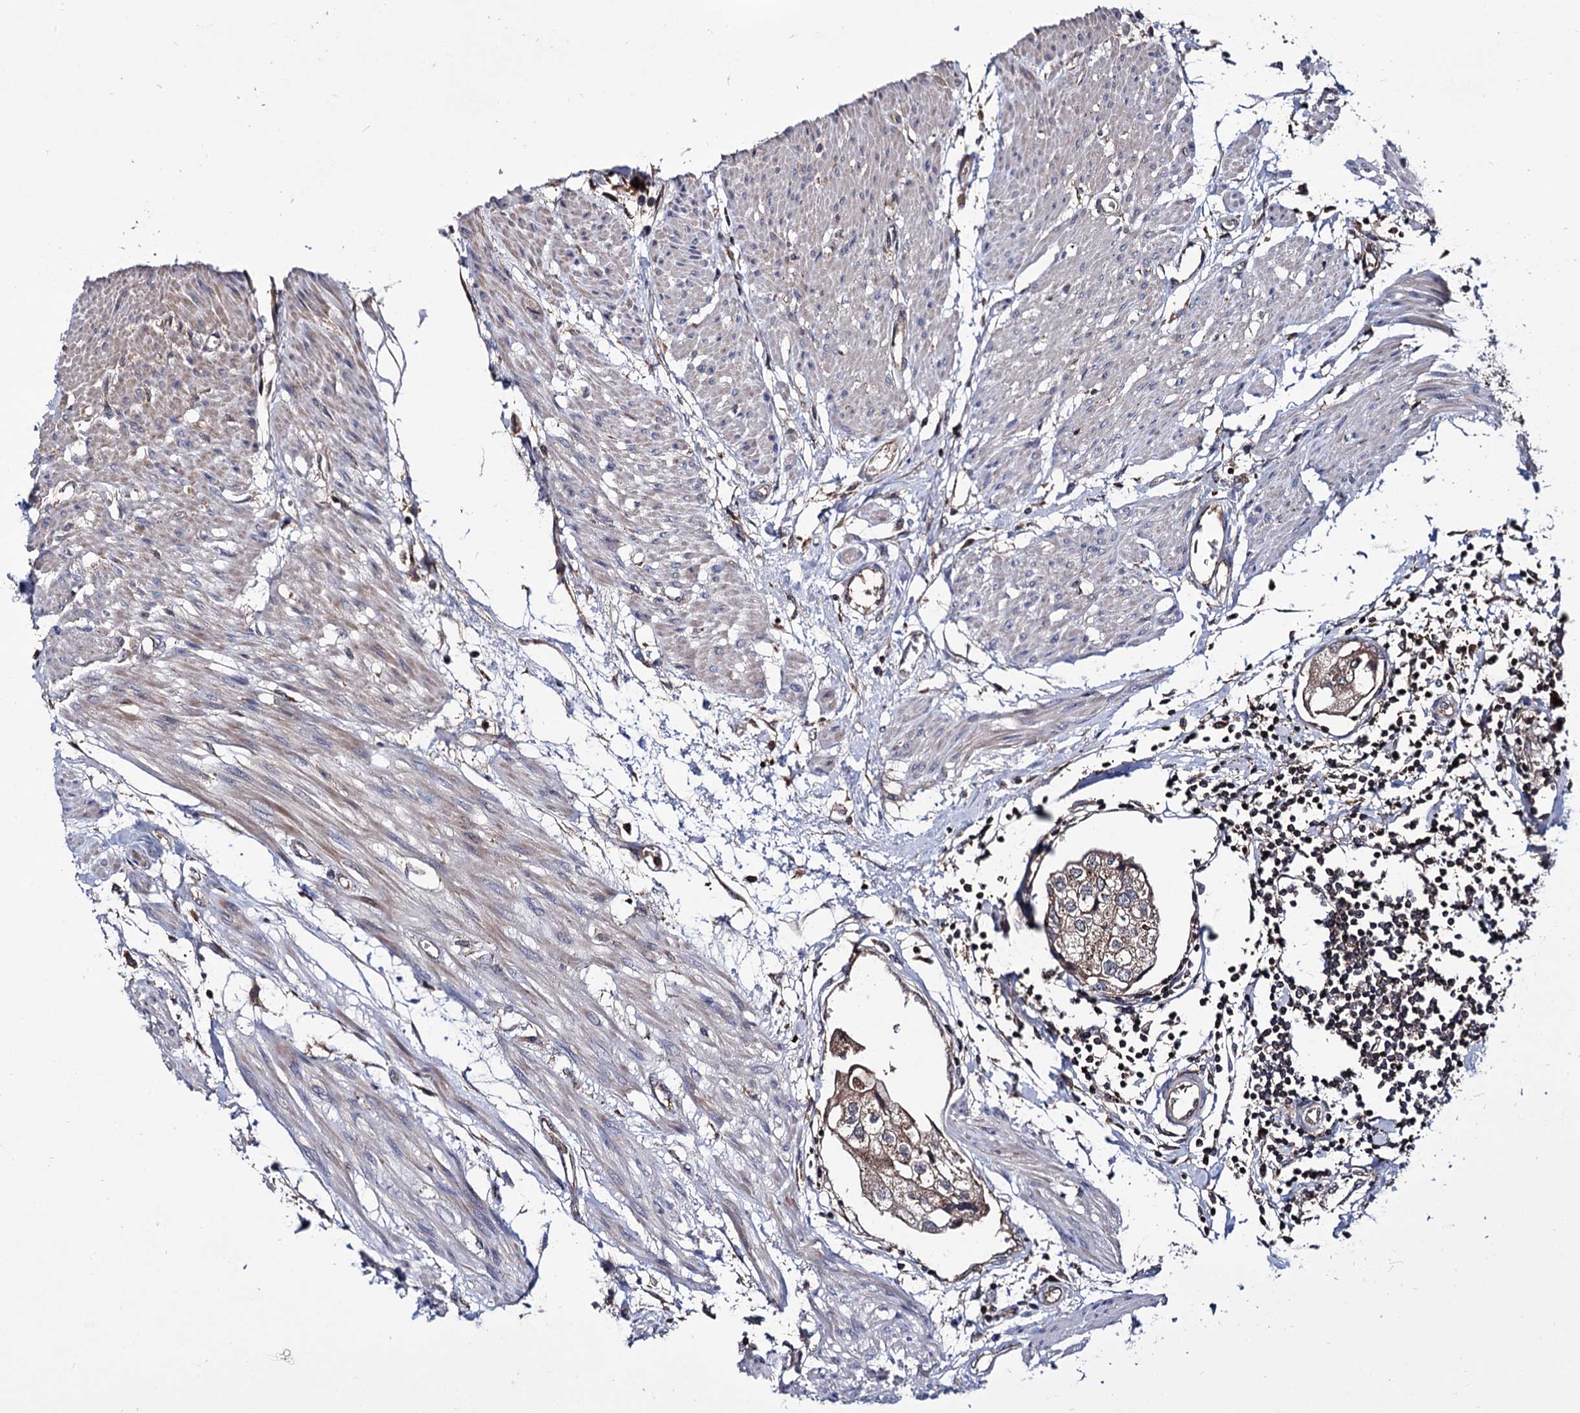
{"staining": {"intensity": "moderate", "quantity": "<25%", "location": "cytoplasmic/membranous"}, "tissue": "urothelial cancer", "cell_type": "Tumor cells", "image_type": "cancer", "snomed": [{"axis": "morphology", "description": "Urothelial carcinoma, High grade"}, {"axis": "topography", "description": "Urinary bladder"}], "caption": "Tumor cells display low levels of moderate cytoplasmic/membranous positivity in about <25% of cells in human urothelial cancer.", "gene": "MICAL2", "patient": {"sex": "male", "age": 64}}